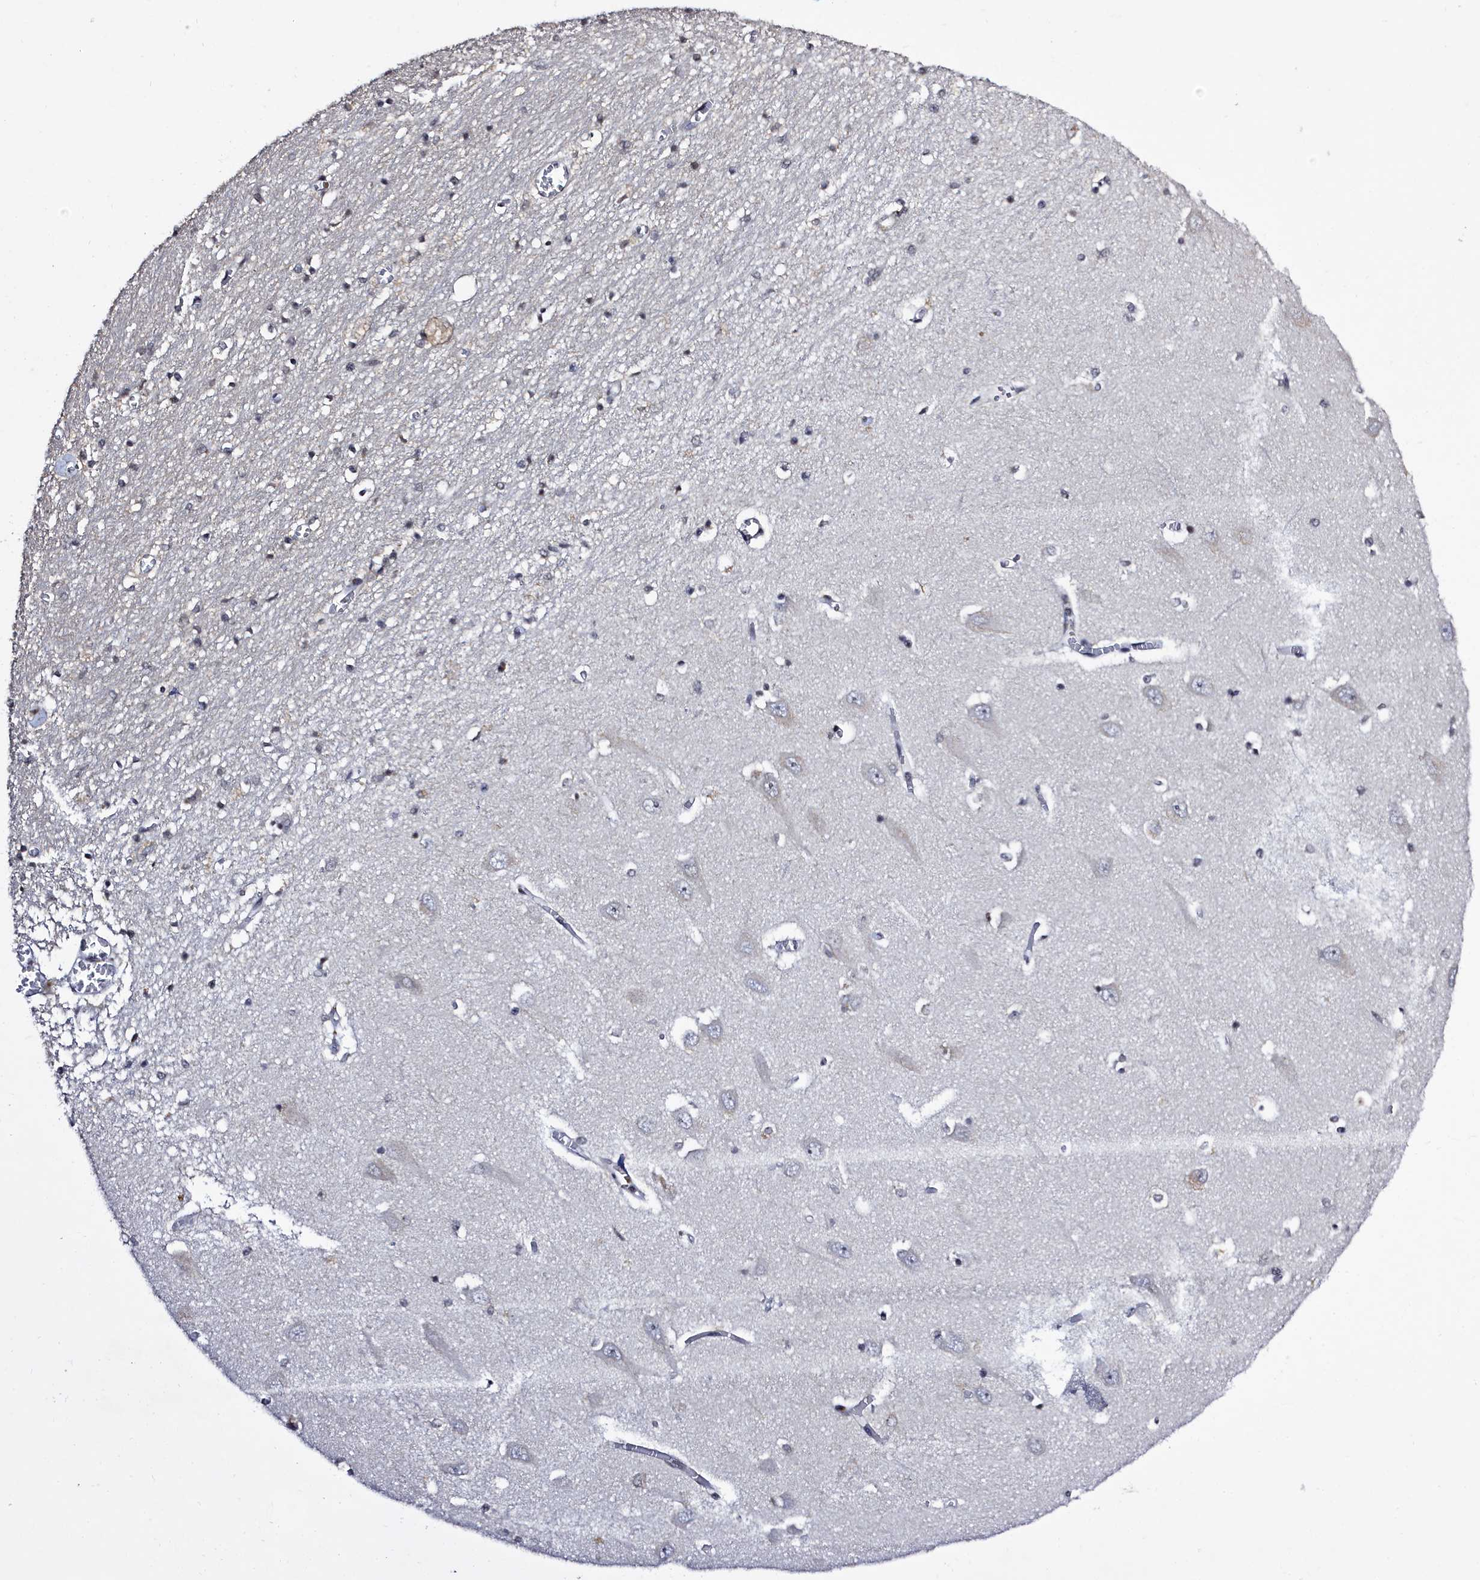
{"staining": {"intensity": "negative", "quantity": "none", "location": "none"}, "tissue": "hippocampus", "cell_type": "Glial cells", "image_type": "normal", "snomed": [{"axis": "morphology", "description": "Normal tissue, NOS"}, {"axis": "topography", "description": "Hippocampus"}], "caption": "Immunohistochemistry (IHC) of unremarkable human hippocampus displays no expression in glial cells.", "gene": "FZD4", "patient": {"sex": "male", "age": 70}}